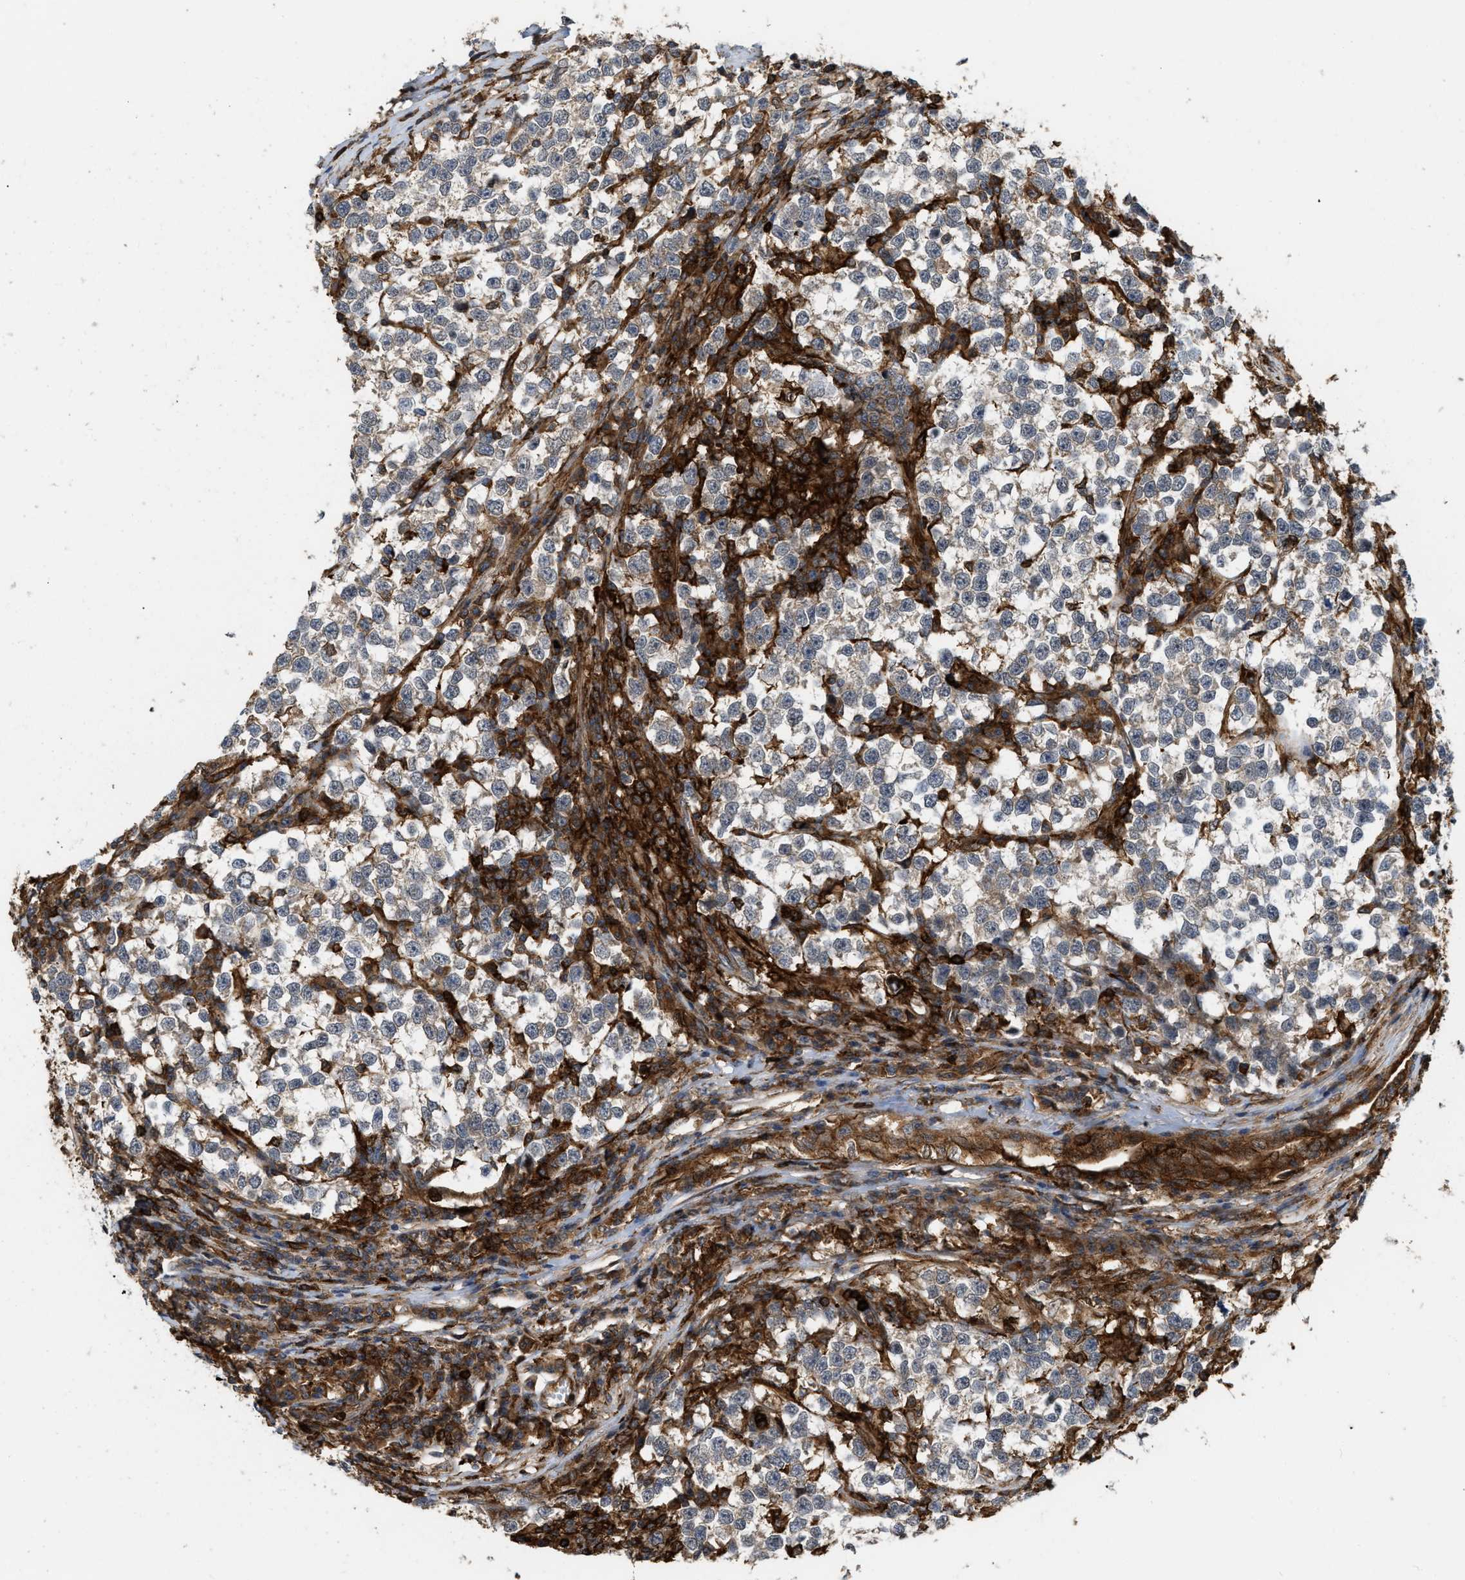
{"staining": {"intensity": "weak", "quantity": "<25%", "location": "cytoplasmic/membranous"}, "tissue": "testis cancer", "cell_type": "Tumor cells", "image_type": "cancer", "snomed": [{"axis": "morphology", "description": "Normal tissue, NOS"}, {"axis": "morphology", "description": "Seminoma, NOS"}, {"axis": "topography", "description": "Testis"}], "caption": "An IHC histopathology image of testis cancer (seminoma) is shown. There is no staining in tumor cells of testis cancer (seminoma).", "gene": "IQCE", "patient": {"sex": "male", "age": 43}}